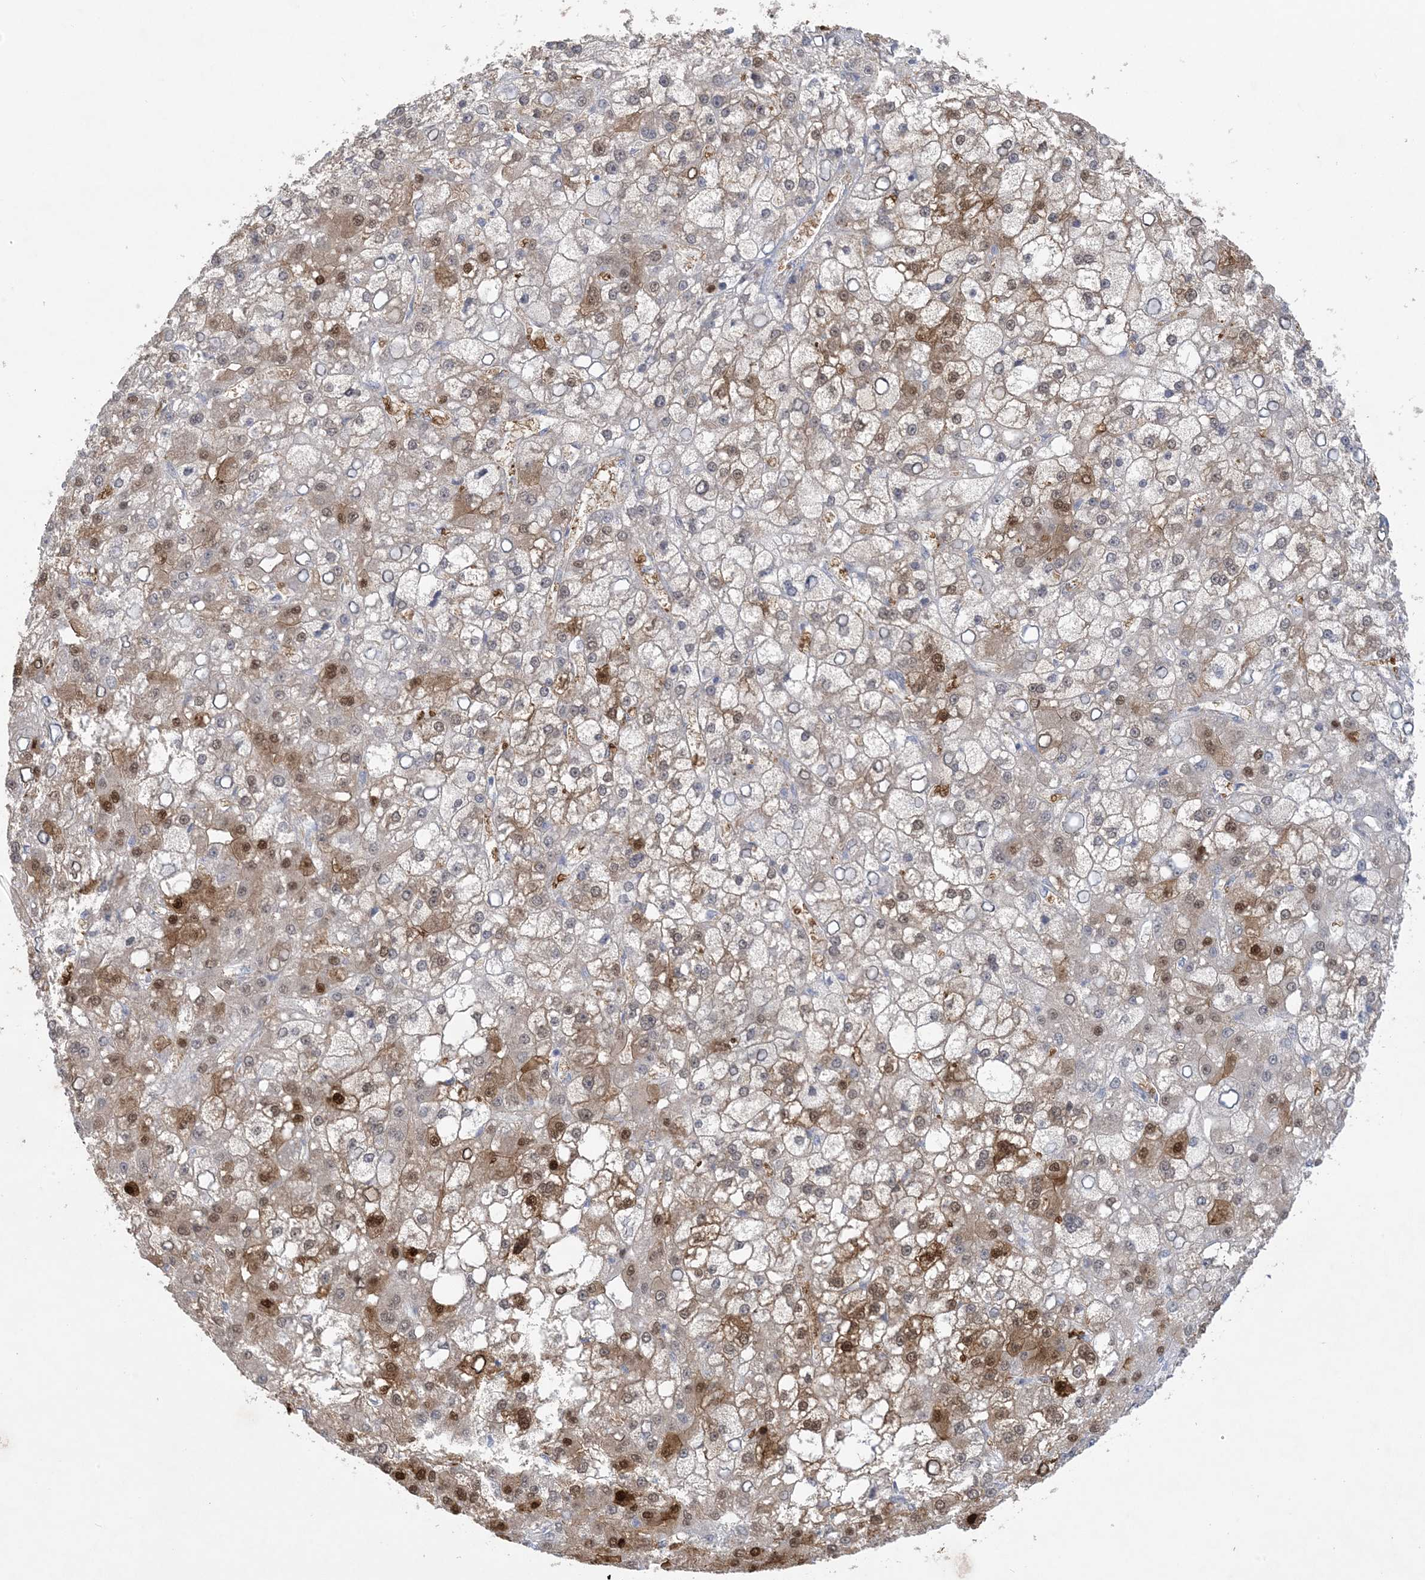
{"staining": {"intensity": "moderate", "quantity": "25%-75%", "location": "cytoplasmic/membranous,nuclear"}, "tissue": "liver cancer", "cell_type": "Tumor cells", "image_type": "cancer", "snomed": [{"axis": "morphology", "description": "Carcinoma, Hepatocellular, NOS"}, {"axis": "topography", "description": "Liver"}], "caption": "This micrograph displays immunohistochemistry staining of liver cancer, with medium moderate cytoplasmic/membranous and nuclear staining in approximately 25%-75% of tumor cells.", "gene": "HMGCS1", "patient": {"sex": "male", "age": 67}}